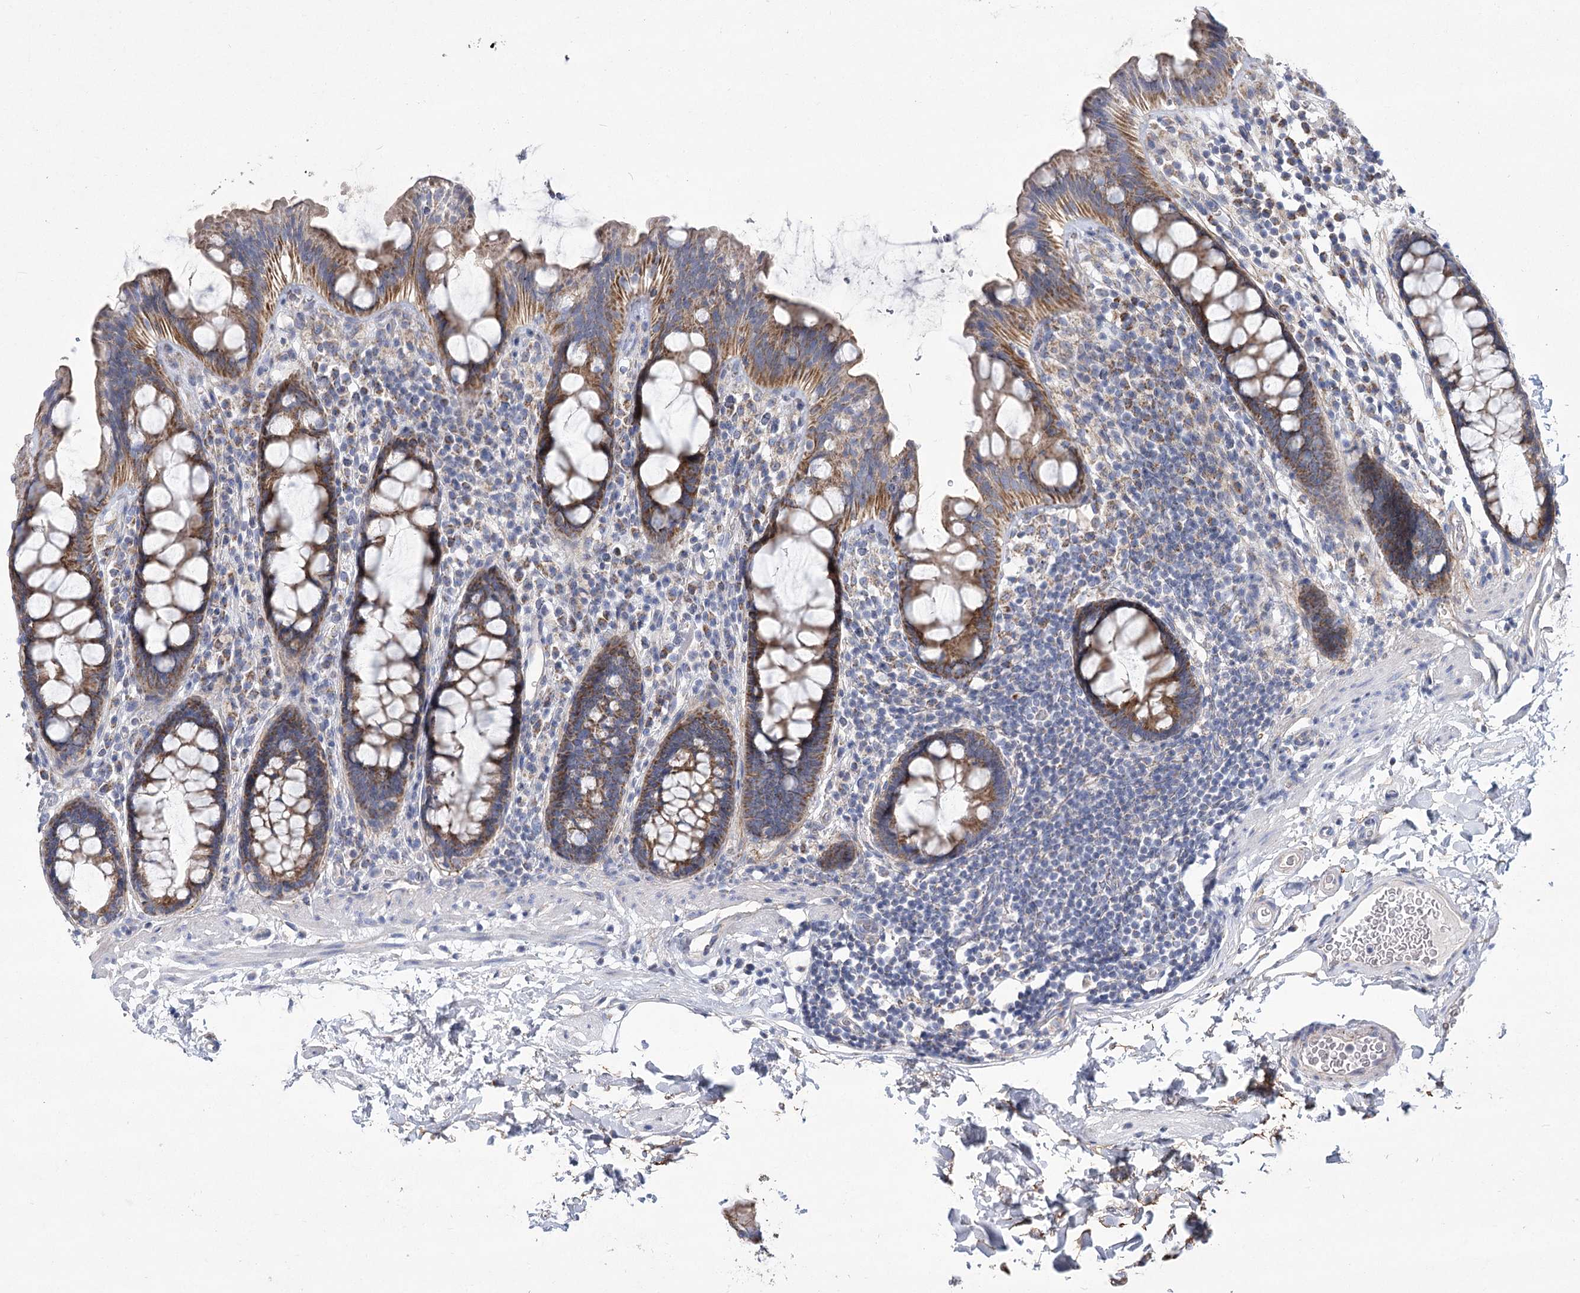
{"staining": {"intensity": "negative", "quantity": "none", "location": "none"}, "tissue": "colon", "cell_type": "Endothelial cells", "image_type": "normal", "snomed": [{"axis": "morphology", "description": "Normal tissue, NOS"}, {"axis": "topography", "description": "Colon"}], "caption": "Immunohistochemical staining of normal human colon reveals no significant staining in endothelial cells.", "gene": "SNX7", "patient": {"sex": "female", "age": 80}}